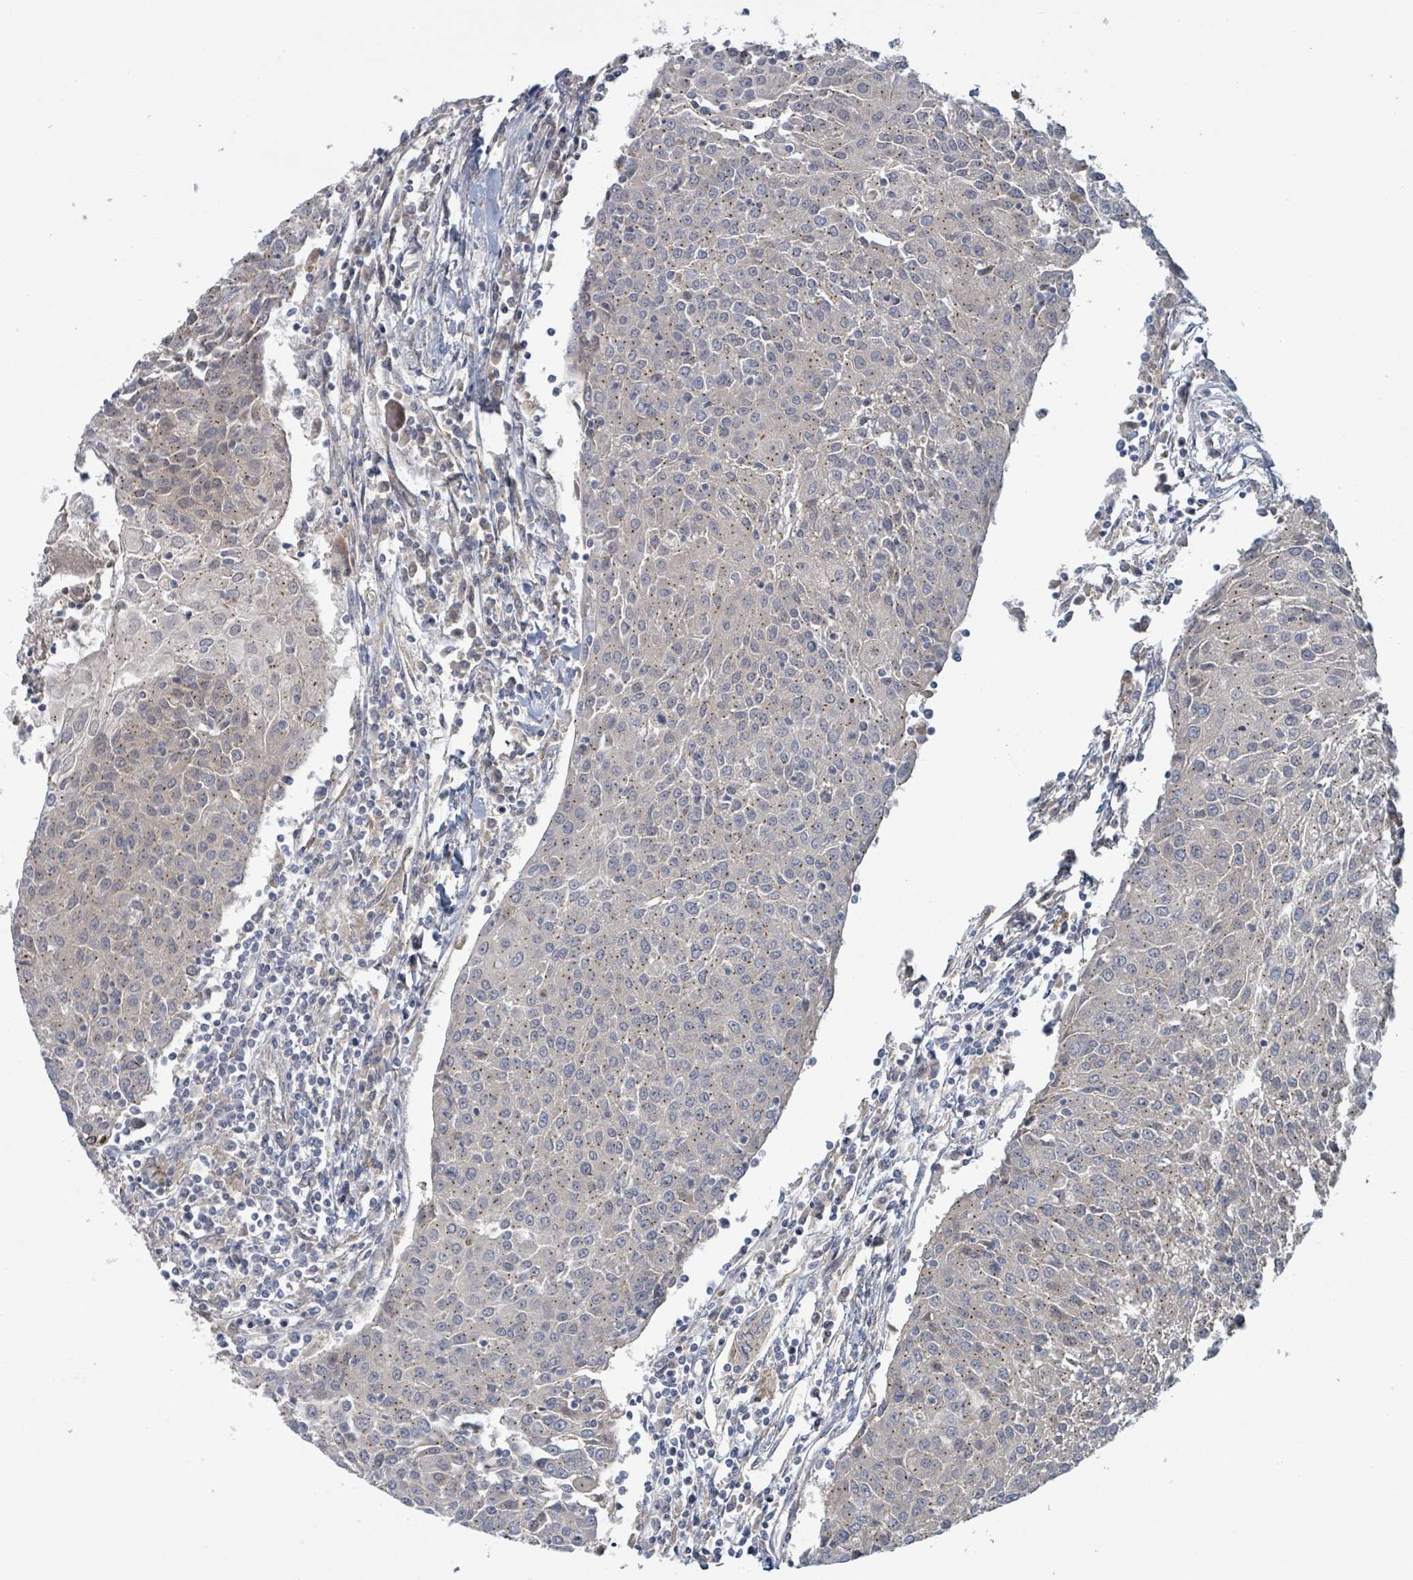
{"staining": {"intensity": "weak", "quantity": "<25%", "location": "cytoplasmic/membranous"}, "tissue": "urothelial cancer", "cell_type": "Tumor cells", "image_type": "cancer", "snomed": [{"axis": "morphology", "description": "Urothelial carcinoma, High grade"}, {"axis": "topography", "description": "Urinary bladder"}], "caption": "Urothelial cancer stained for a protein using IHC demonstrates no positivity tumor cells.", "gene": "COL5A3", "patient": {"sex": "female", "age": 85}}